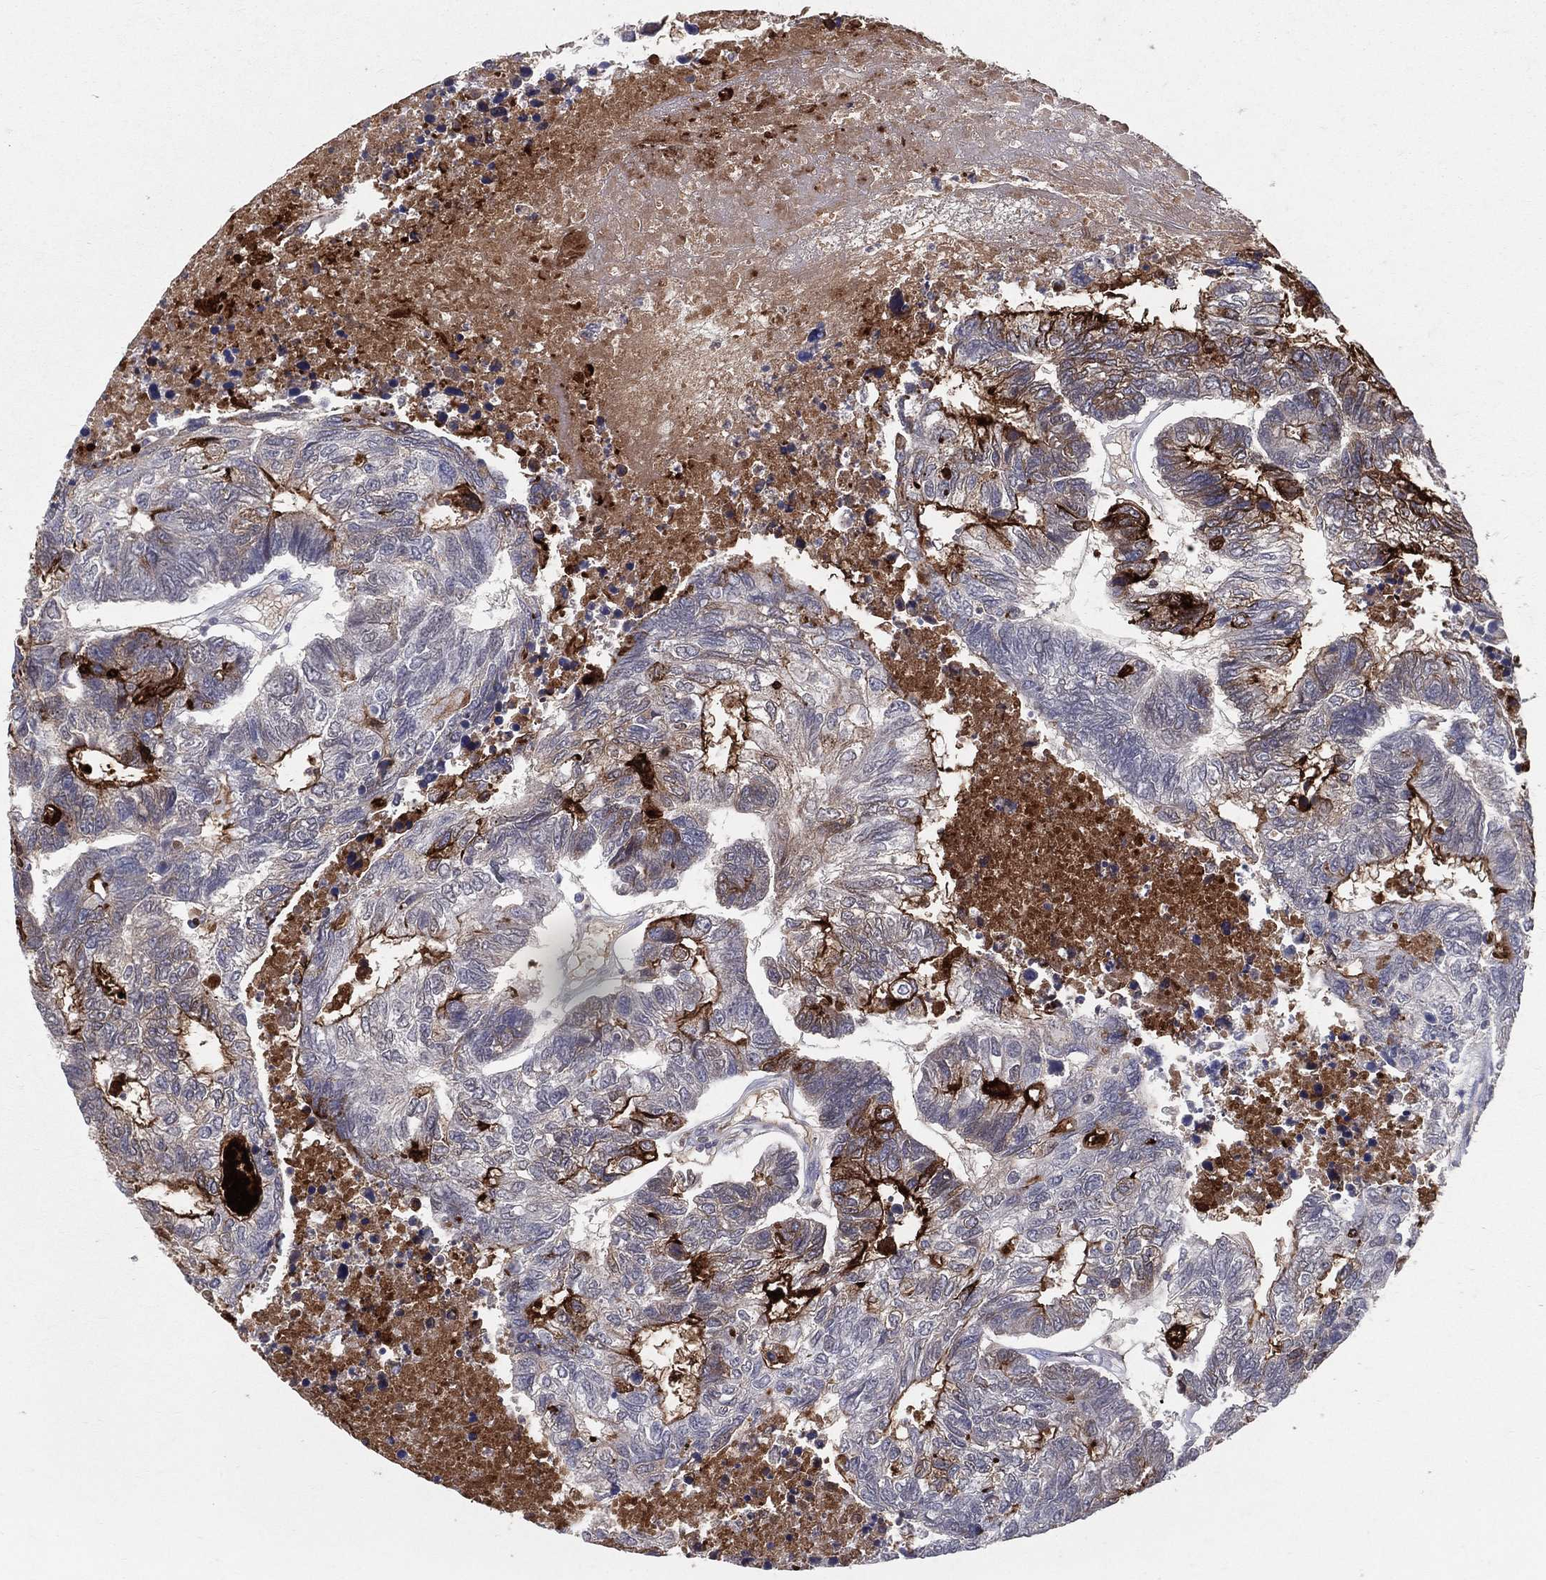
{"staining": {"intensity": "strong", "quantity": "<25%", "location": "cytoplasmic/membranous"}, "tissue": "colorectal cancer", "cell_type": "Tumor cells", "image_type": "cancer", "snomed": [{"axis": "morphology", "description": "Adenocarcinoma, NOS"}, {"axis": "topography", "description": "Colon"}], "caption": "Immunohistochemistry image of neoplastic tissue: human colorectal cancer (adenocarcinoma) stained using immunohistochemistry exhibits medium levels of strong protein expression localized specifically in the cytoplasmic/membranous of tumor cells, appearing as a cytoplasmic/membranous brown color.", "gene": "ACE2", "patient": {"sex": "female", "age": 48}}